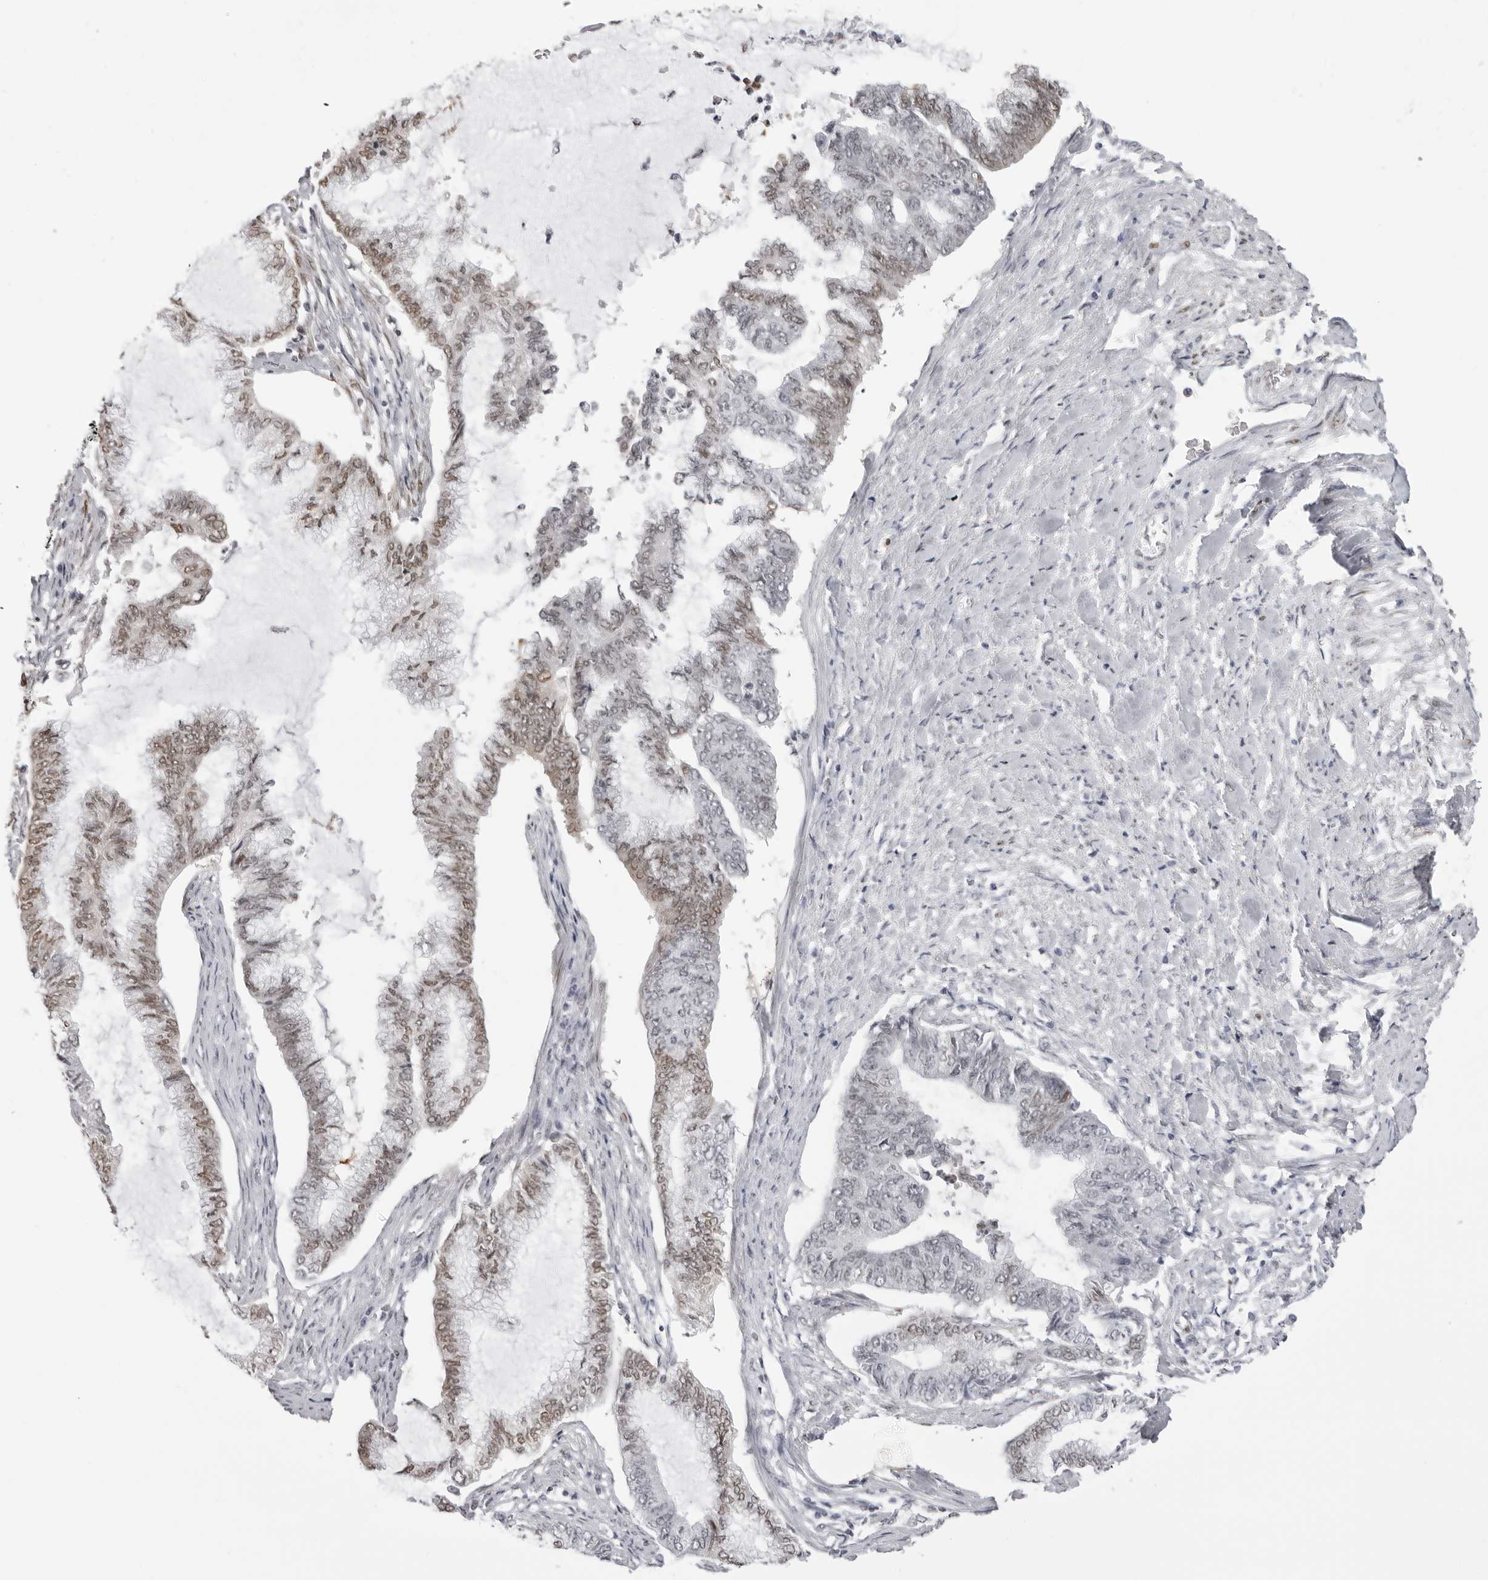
{"staining": {"intensity": "weak", "quantity": "25%-75%", "location": "nuclear"}, "tissue": "endometrial cancer", "cell_type": "Tumor cells", "image_type": "cancer", "snomed": [{"axis": "morphology", "description": "Adenocarcinoma, NOS"}, {"axis": "topography", "description": "Endometrium"}], "caption": "A brown stain shows weak nuclear positivity of a protein in endometrial adenocarcinoma tumor cells.", "gene": "HSPA4", "patient": {"sex": "female", "age": 86}}